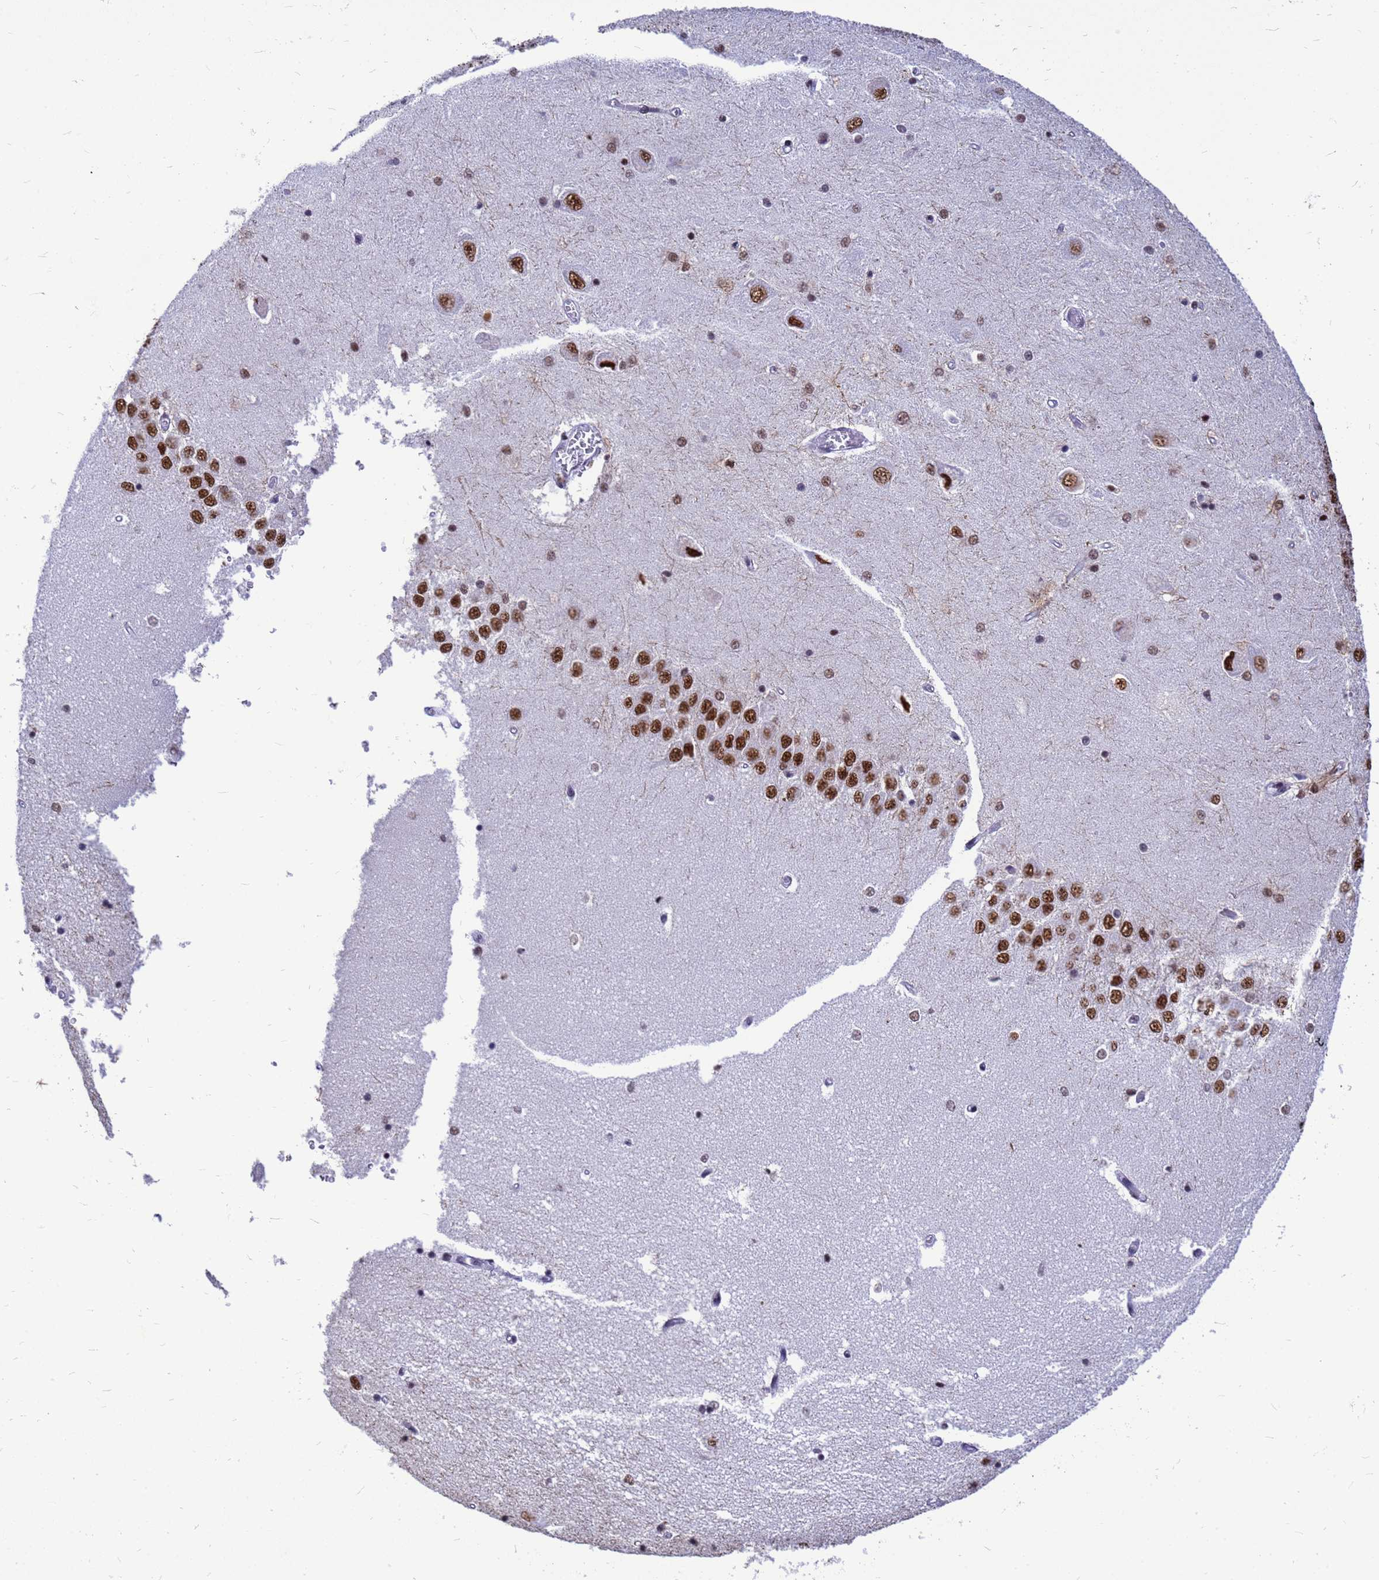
{"staining": {"intensity": "moderate", "quantity": "<25%", "location": "nuclear"}, "tissue": "hippocampus", "cell_type": "Glial cells", "image_type": "normal", "snomed": [{"axis": "morphology", "description": "Normal tissue, NOS"}, {"axis": "topography", "description": "Hippocampus"}], "caption": "Moderate nuclear protein positivity is present in approximately <25% of glial cells in hippocampus. The protein is shown in brown color, while the nuclei are stained blue.", "gene": "SART3", "patient": {"sex": "male", "age": 45}}